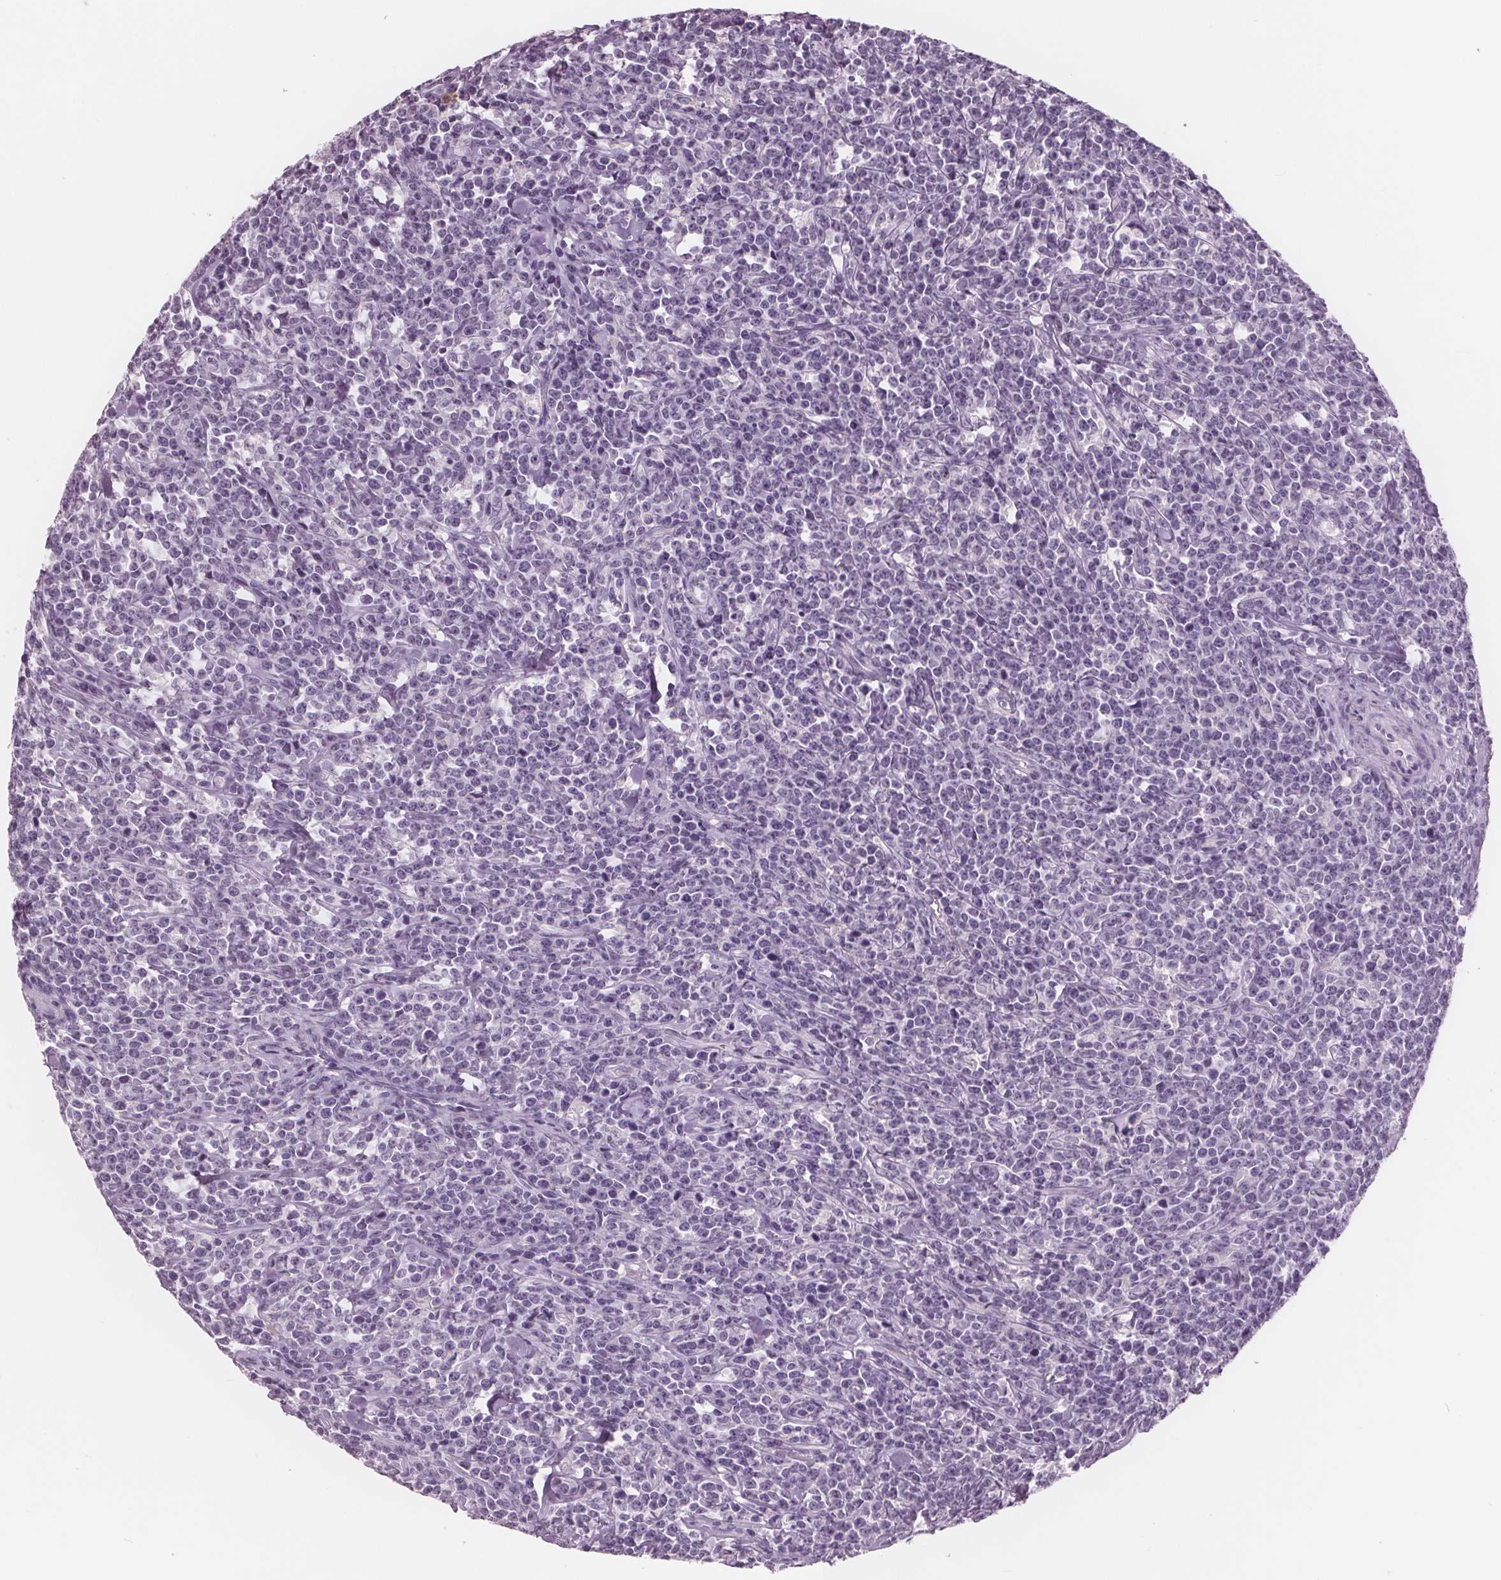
{"staining": {"intensity": "negative", "quantity": "none", "location": "none"}, "tissue": "lymphoma", "cell_type": "Tumor cells", "image_type": "cancer", "snomed": [{"axis": "morphology", "description": "Malignant lymphoma, non-Hodgkin's type, High grade"}, {"axis": "topography", "description": "Small intestine"}], "caption": "Immunohistochemistry of human malignant lymphoma, non-Hodgkin's type (high-grade) displays no positivity in tumor cells.", "gene": "AMBP", "patient": {"sex": "female", "age": 56}}